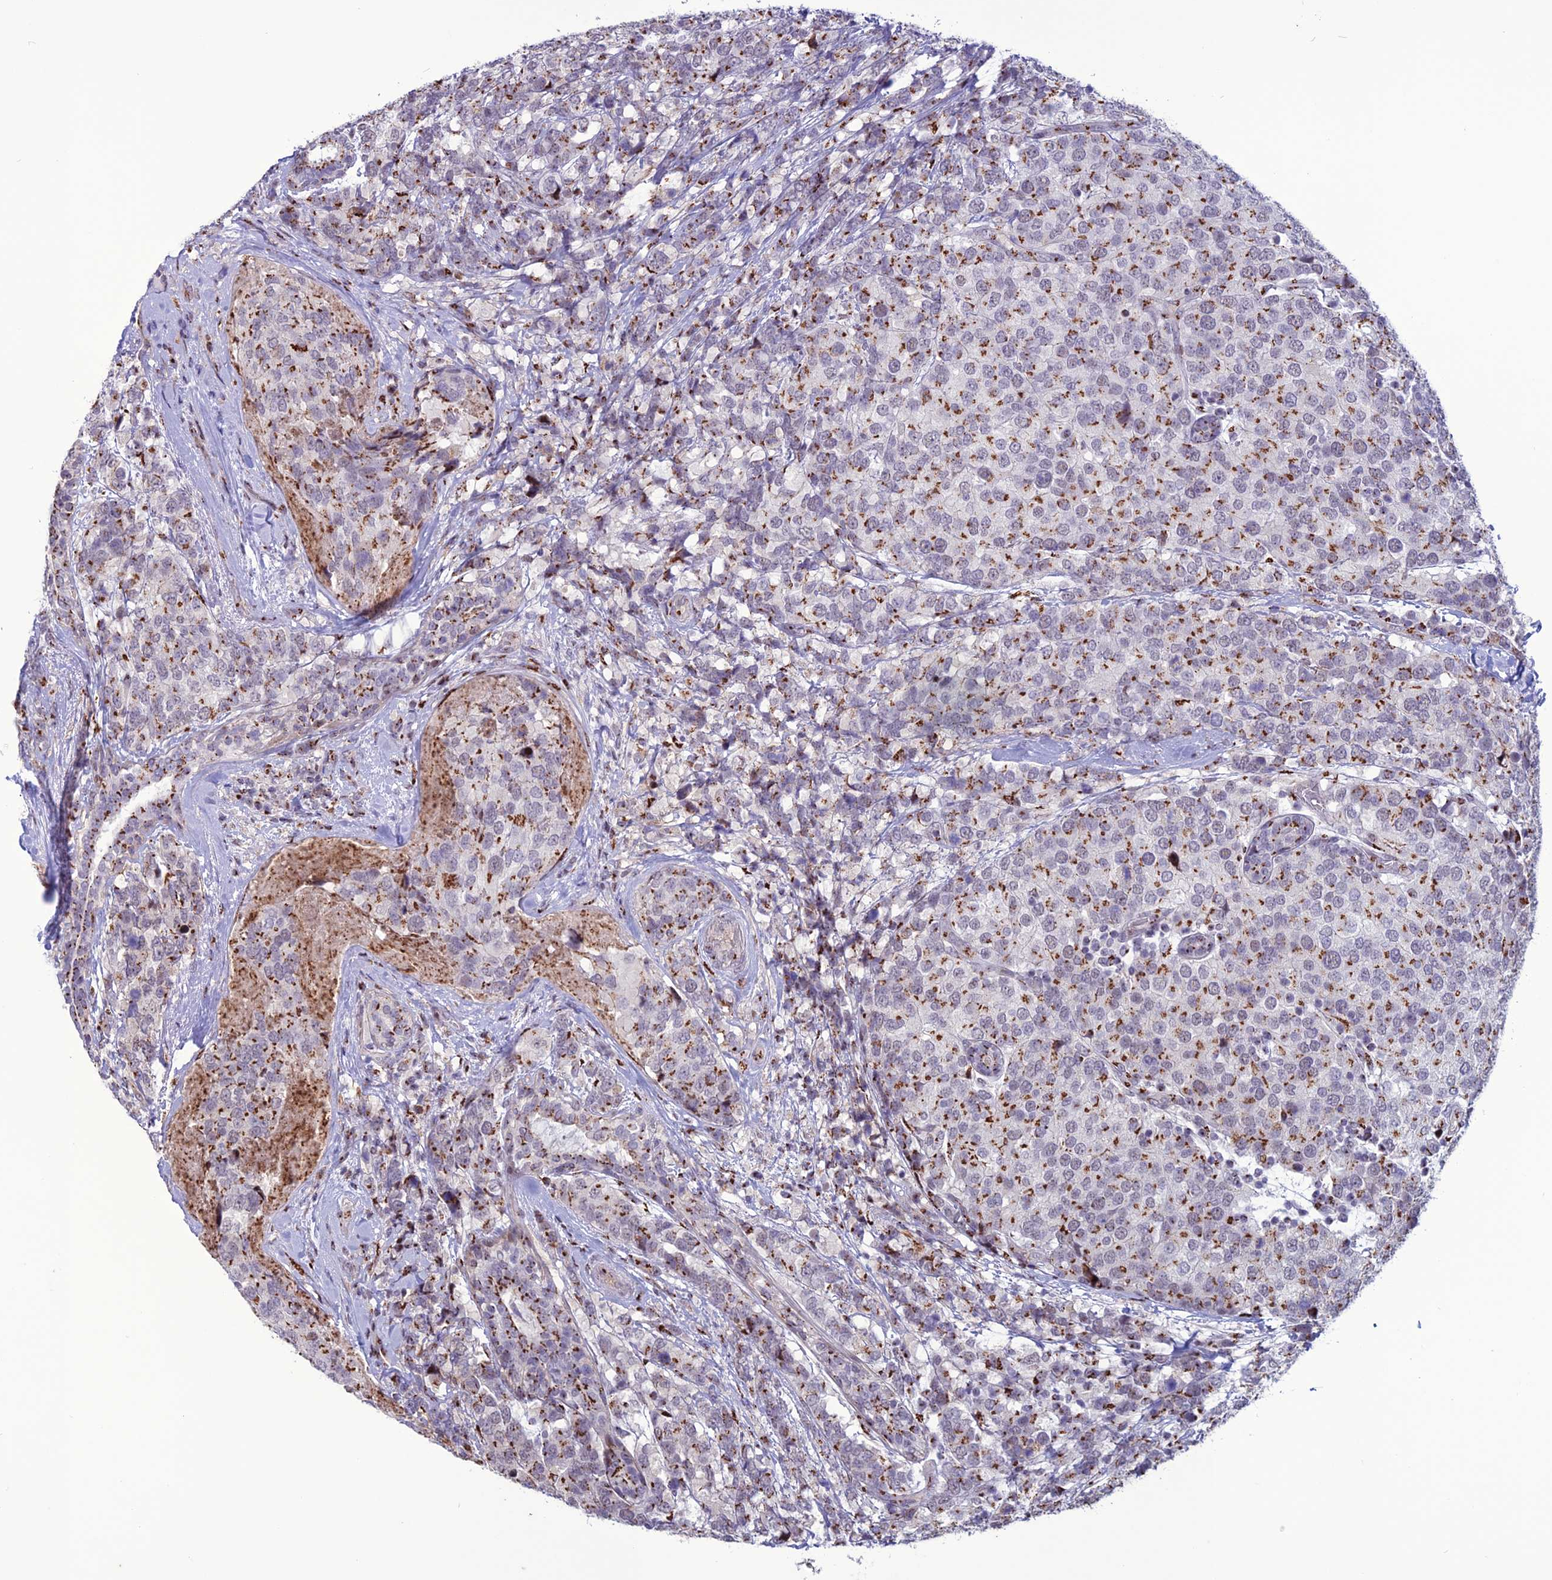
{"staining": {"intensity": "strong", "quantity": "25%-75%", "location": "cytoplasmic/membranous"}, "tissue": "breast cancer", "cell_type": "Tumor cells", "image_type": "cancer", "snomed": [{"axis": "morphology", "description": "Lobular carcinoma"}, {"axis": "topography", "description": "Breast"}], "caption": "A high-resolution histopathology image shows IHC staining of breast cancer, which demonstrates strong cytoplasmic/membranous positivity in about 25%-75% of tumor cells.", "gene": "PLEKHA4", "patient": {"sex": "female", "age": 59}}